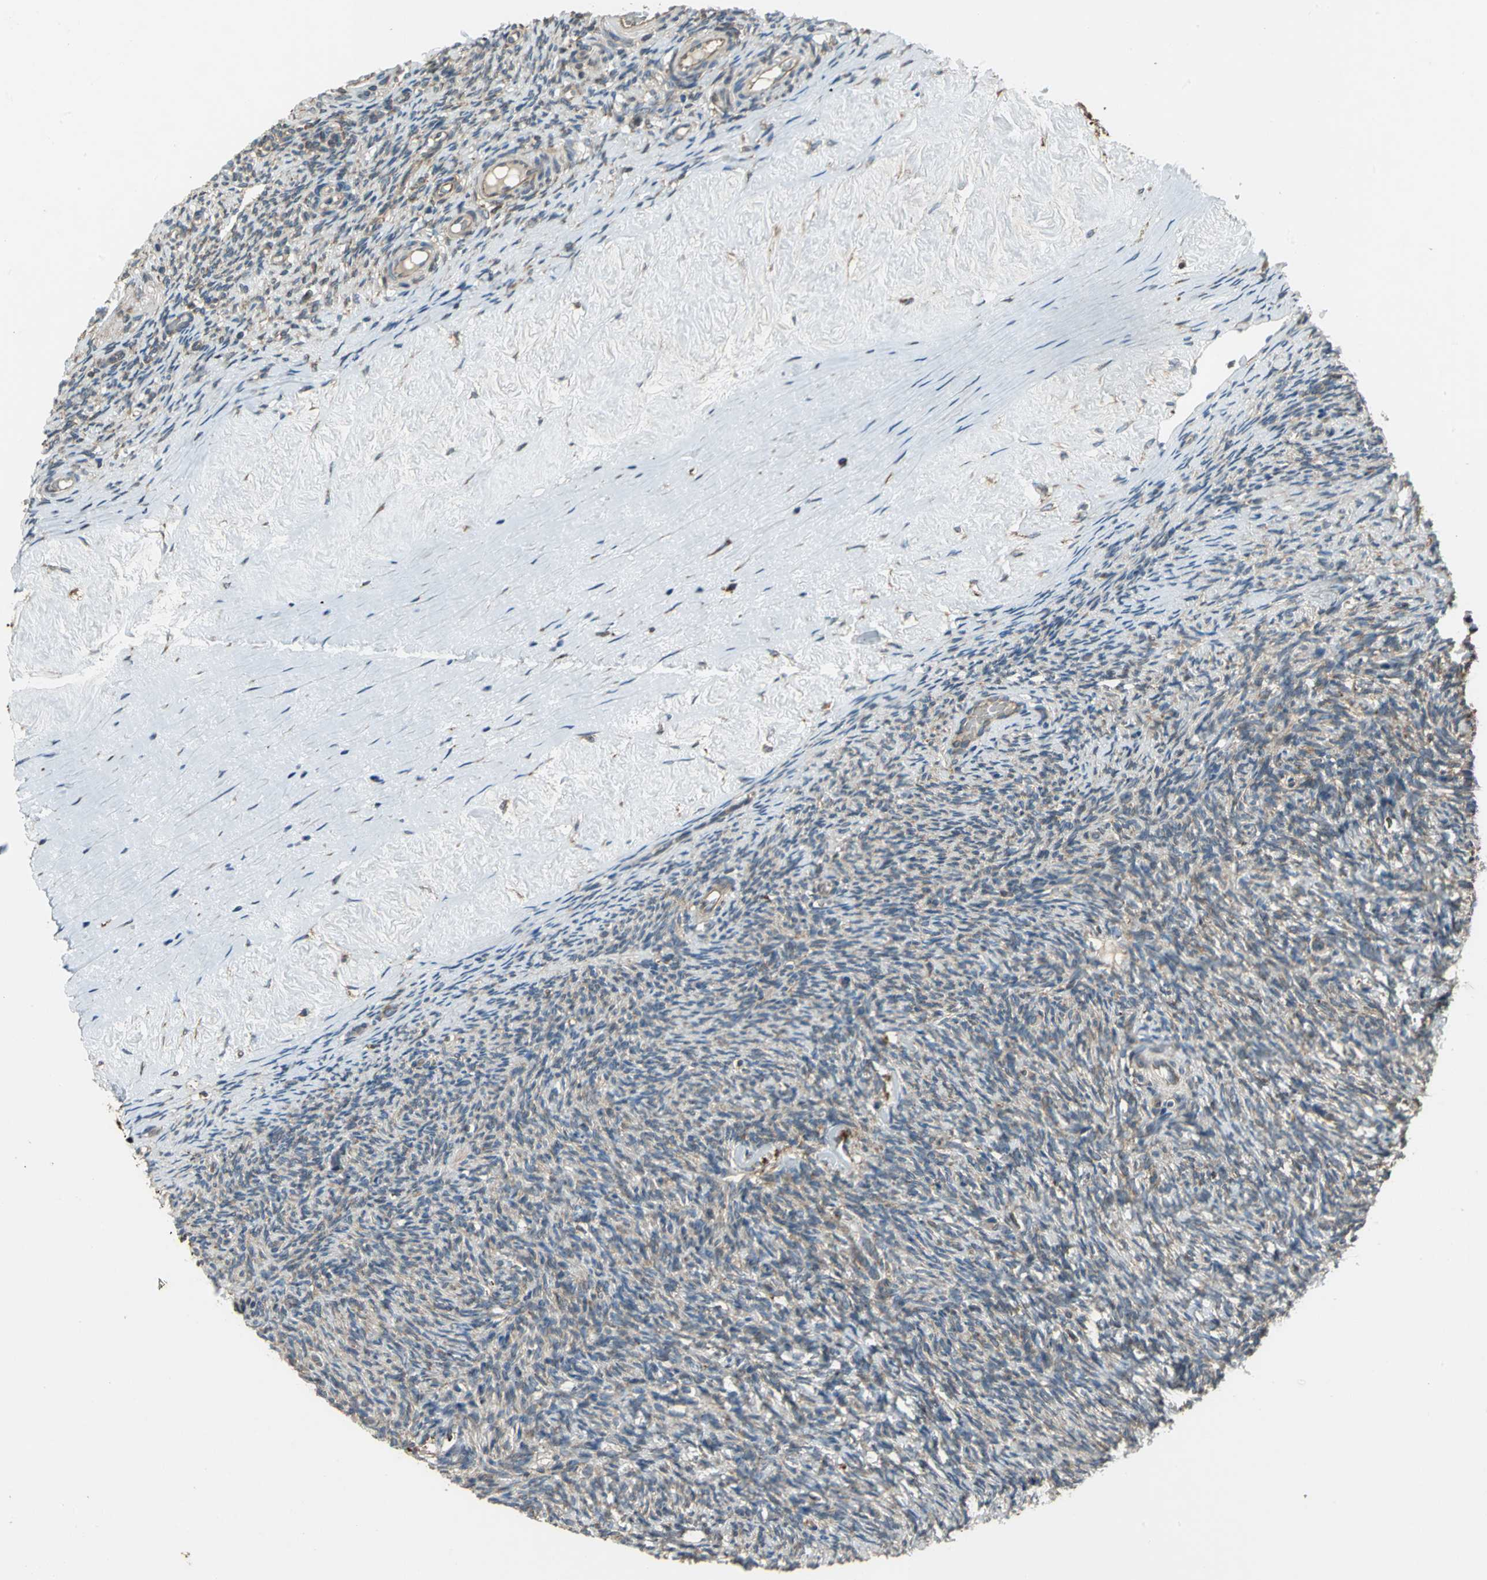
{"staining": {"intensity": "weak", "quantity": ">75%", "location": "cytoplasmic/membranous"}, "tissue": "ovary", "cell_type": "Ovarian stroma cells", "image_type": "normal", "snomed": [{"axis": "morphology", "description": "Normal tissue, NOS"}, {"axis": "topography", "description": "Ovary"}], "caption": "An image showing weak cytoplasmic/membranous expression in about >75% of ovarian stroma cells in normal ovary, as visualized by brown immunohistochemical staining.", "gene": "SYVN1", "patient": {"sex": "female", "age": 60}}